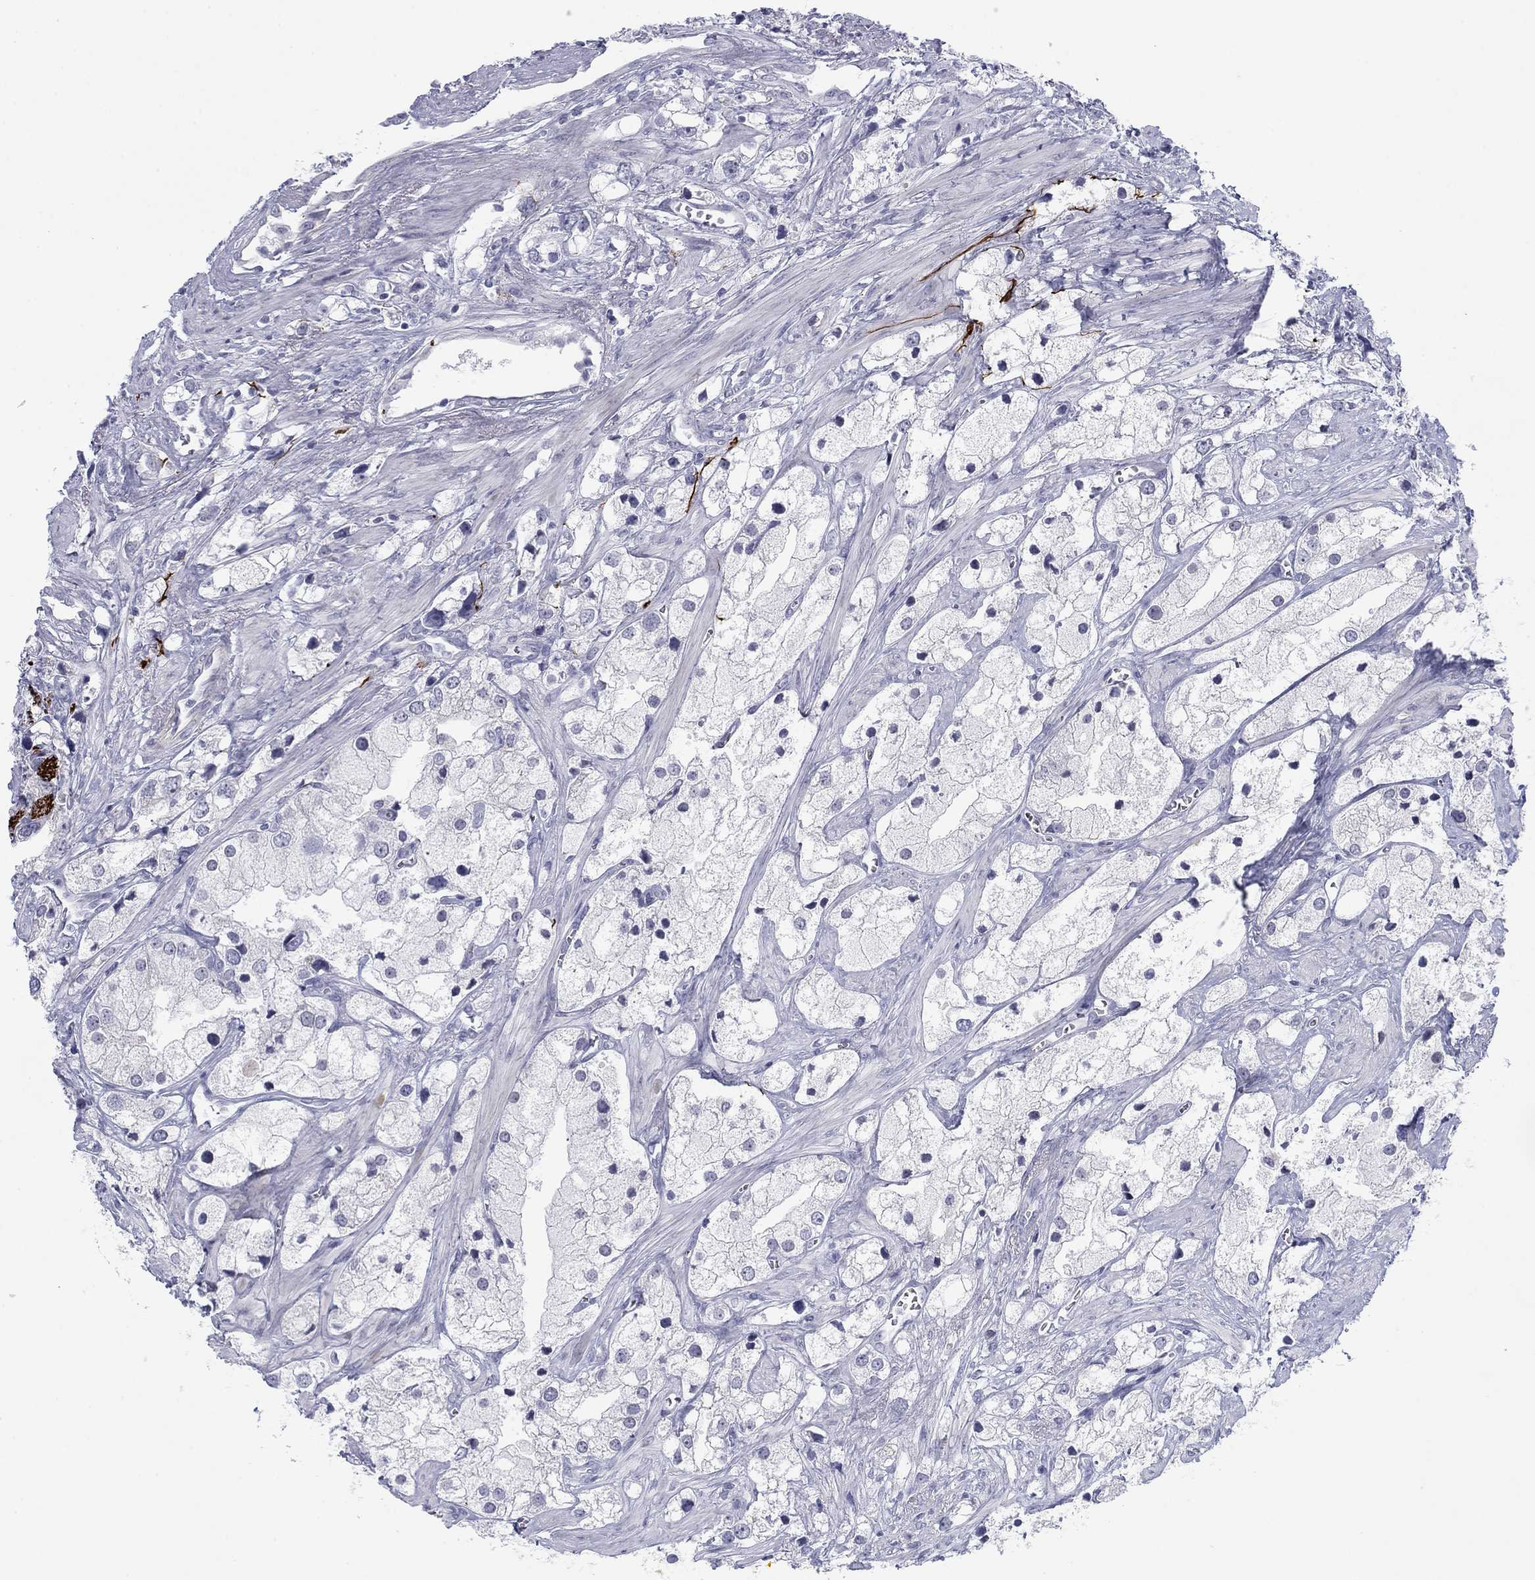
{"staining": {"intensity": "negative", "quantity": "none", "location": "none"}, "tissue": "prostate cancer", "cell_type": "Tumor cells", "image_type": "cancer", "snomed": [{"axis": "morphology", "description": "Adenocarcinoma, NOS"}, {"axis": "topography", "description": "Prostate and seminal vesicle, NOS"}, {"axis": "topography", "description": "Prostate"}], "caption": "Prostate cancer was stained to show a protein in brown. There is no significant staining in tumor cells.", "gene": "PRPH", "patient": {"sex": "male", "age": 79}}